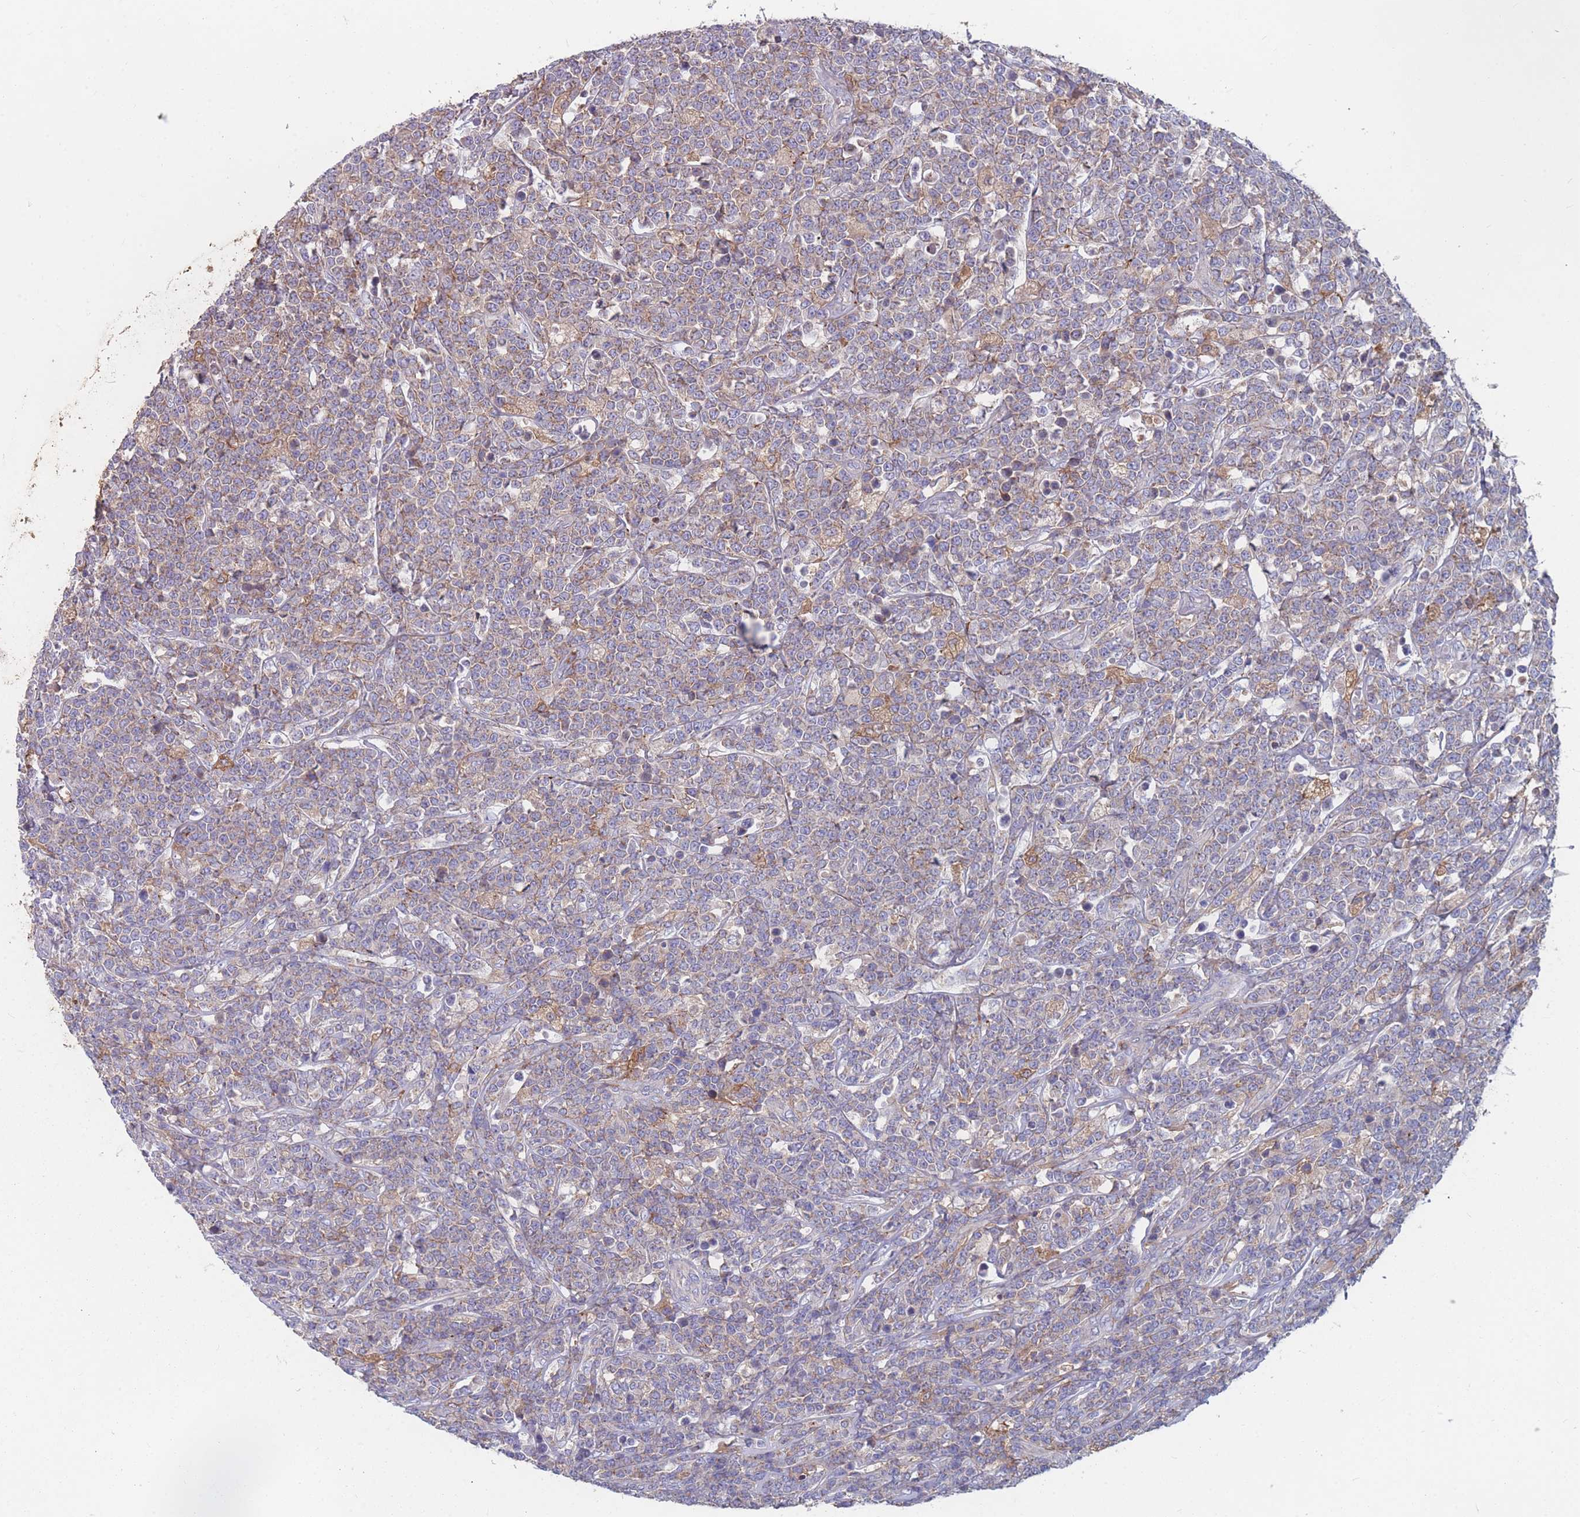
{"staining": {"intensity": "weak", "quantity": "25%-75%", "location": "cytoplasmic/membranous"}, "tissue": "lymphoma", "cell_type": "Tumor cells", "image_type": "cancer", "snomed": [{"axis": "morphology", "description": "Malignant lymphoma, non-Hodgkin's type, High grade"}, {"axis": "topography", "description": "Small intestine"}], "caption": "Brown immunohistochemical staining in lymphoma demonstrates weak cytoplasmic/membranous staining in about 25%-75% of tumor cells.", "gene": "CD33", "patient": {"sex": "male", "age": 8}}